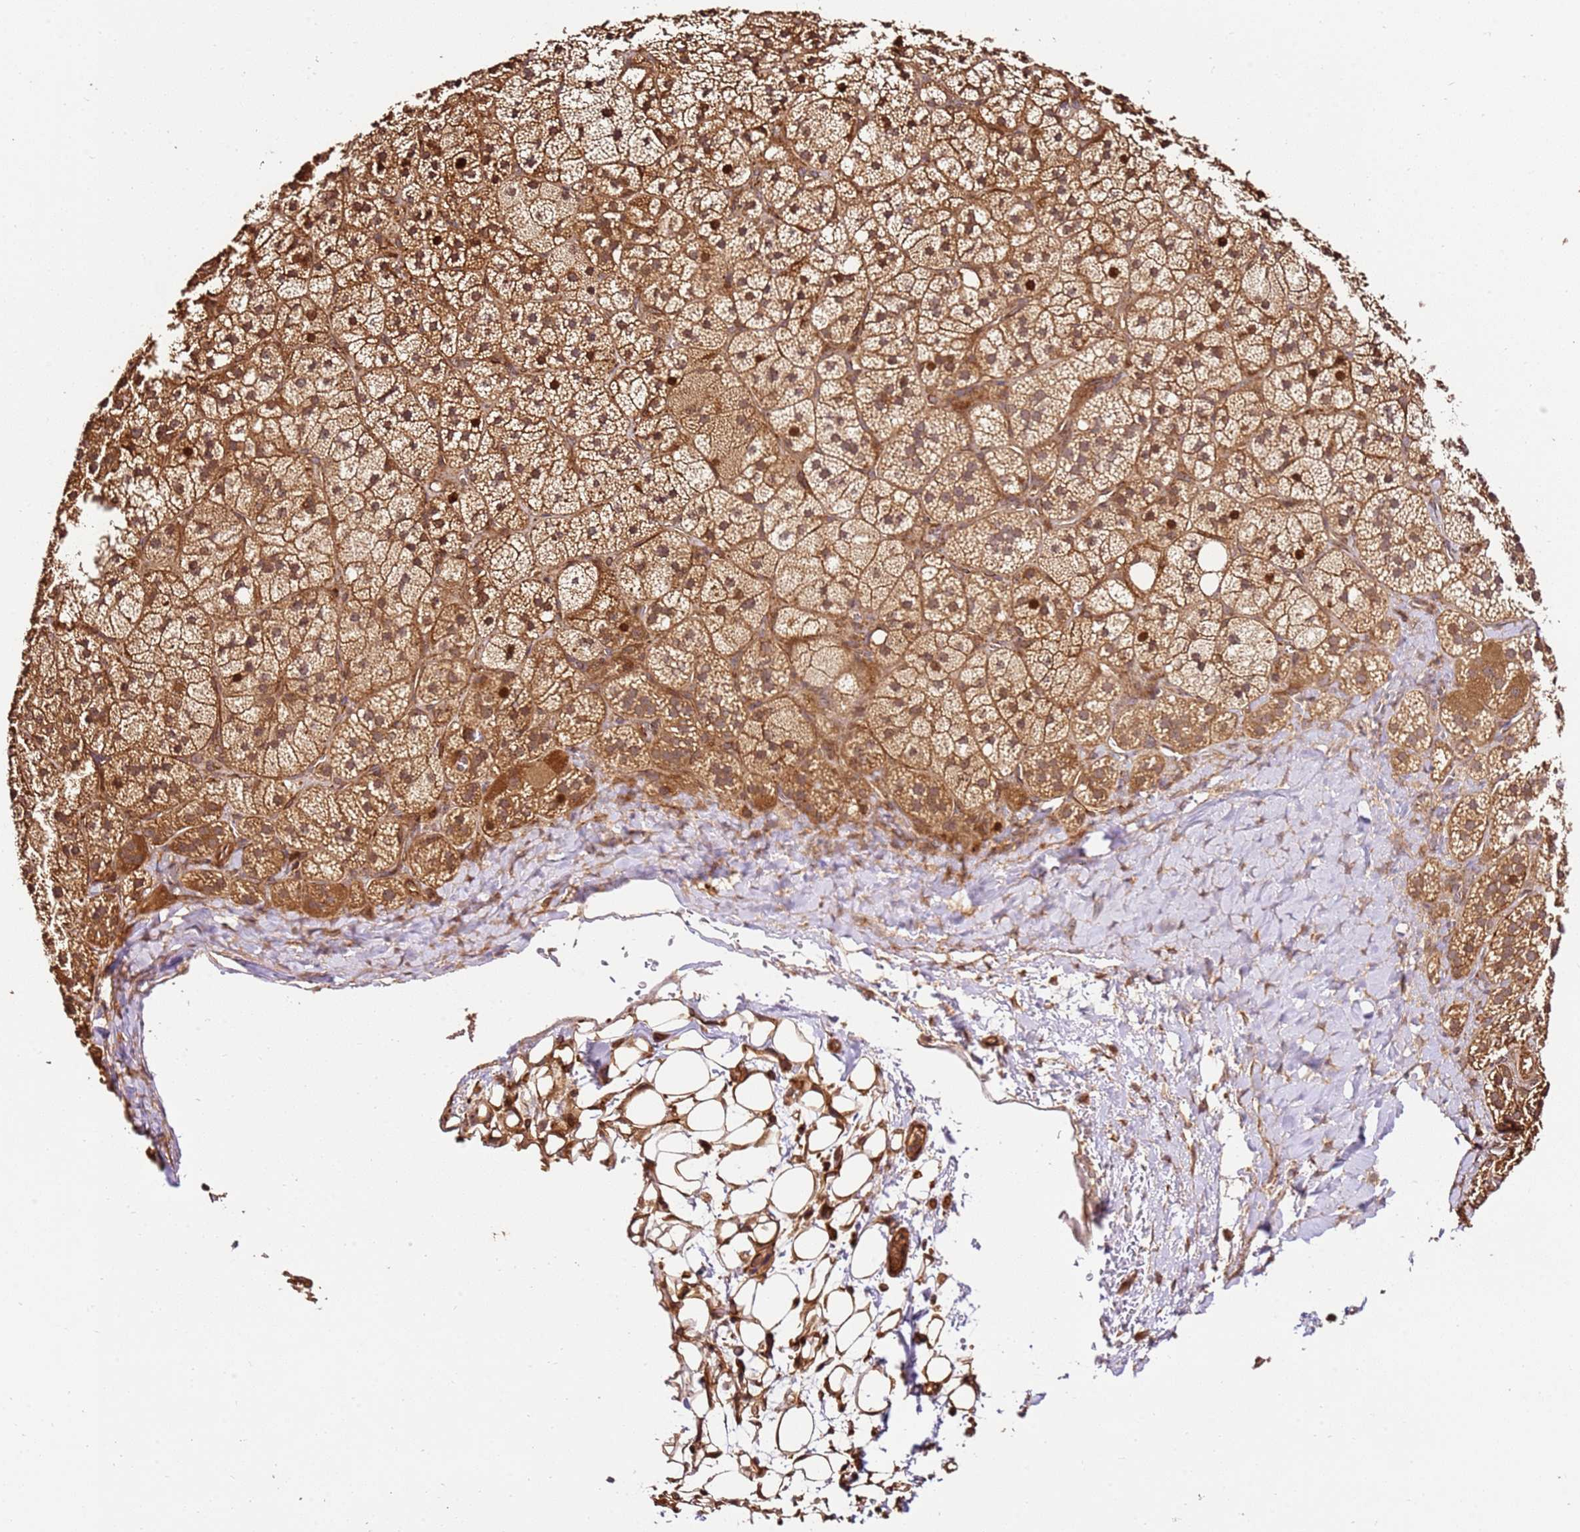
{"staining": {"intensity": "moderate", "quantity": ">75%", "location": "cytoplasmic/membranous,nuclear"}, "tissue": "adrenal gland", "cell_type": "Glandular cells", "image_type": "normal", "snomed": [{"axis": "morphology", "description": "Normal tissue, NOS"}, {"axis": "topography", "description": "Adrenal gland"}], "caption": "A brown stain labels moderate cytoplasmic/membranous,nuclear positivity of a protein in glandular cells of unremarkable human adrenal gland. The staining was performed using DAB, with brown indicating positive protein expression. Nuclei are stained blue with hematoxylin.", "gene": "KATNAL2", "patient": {"sex": "male", "age": 61}}